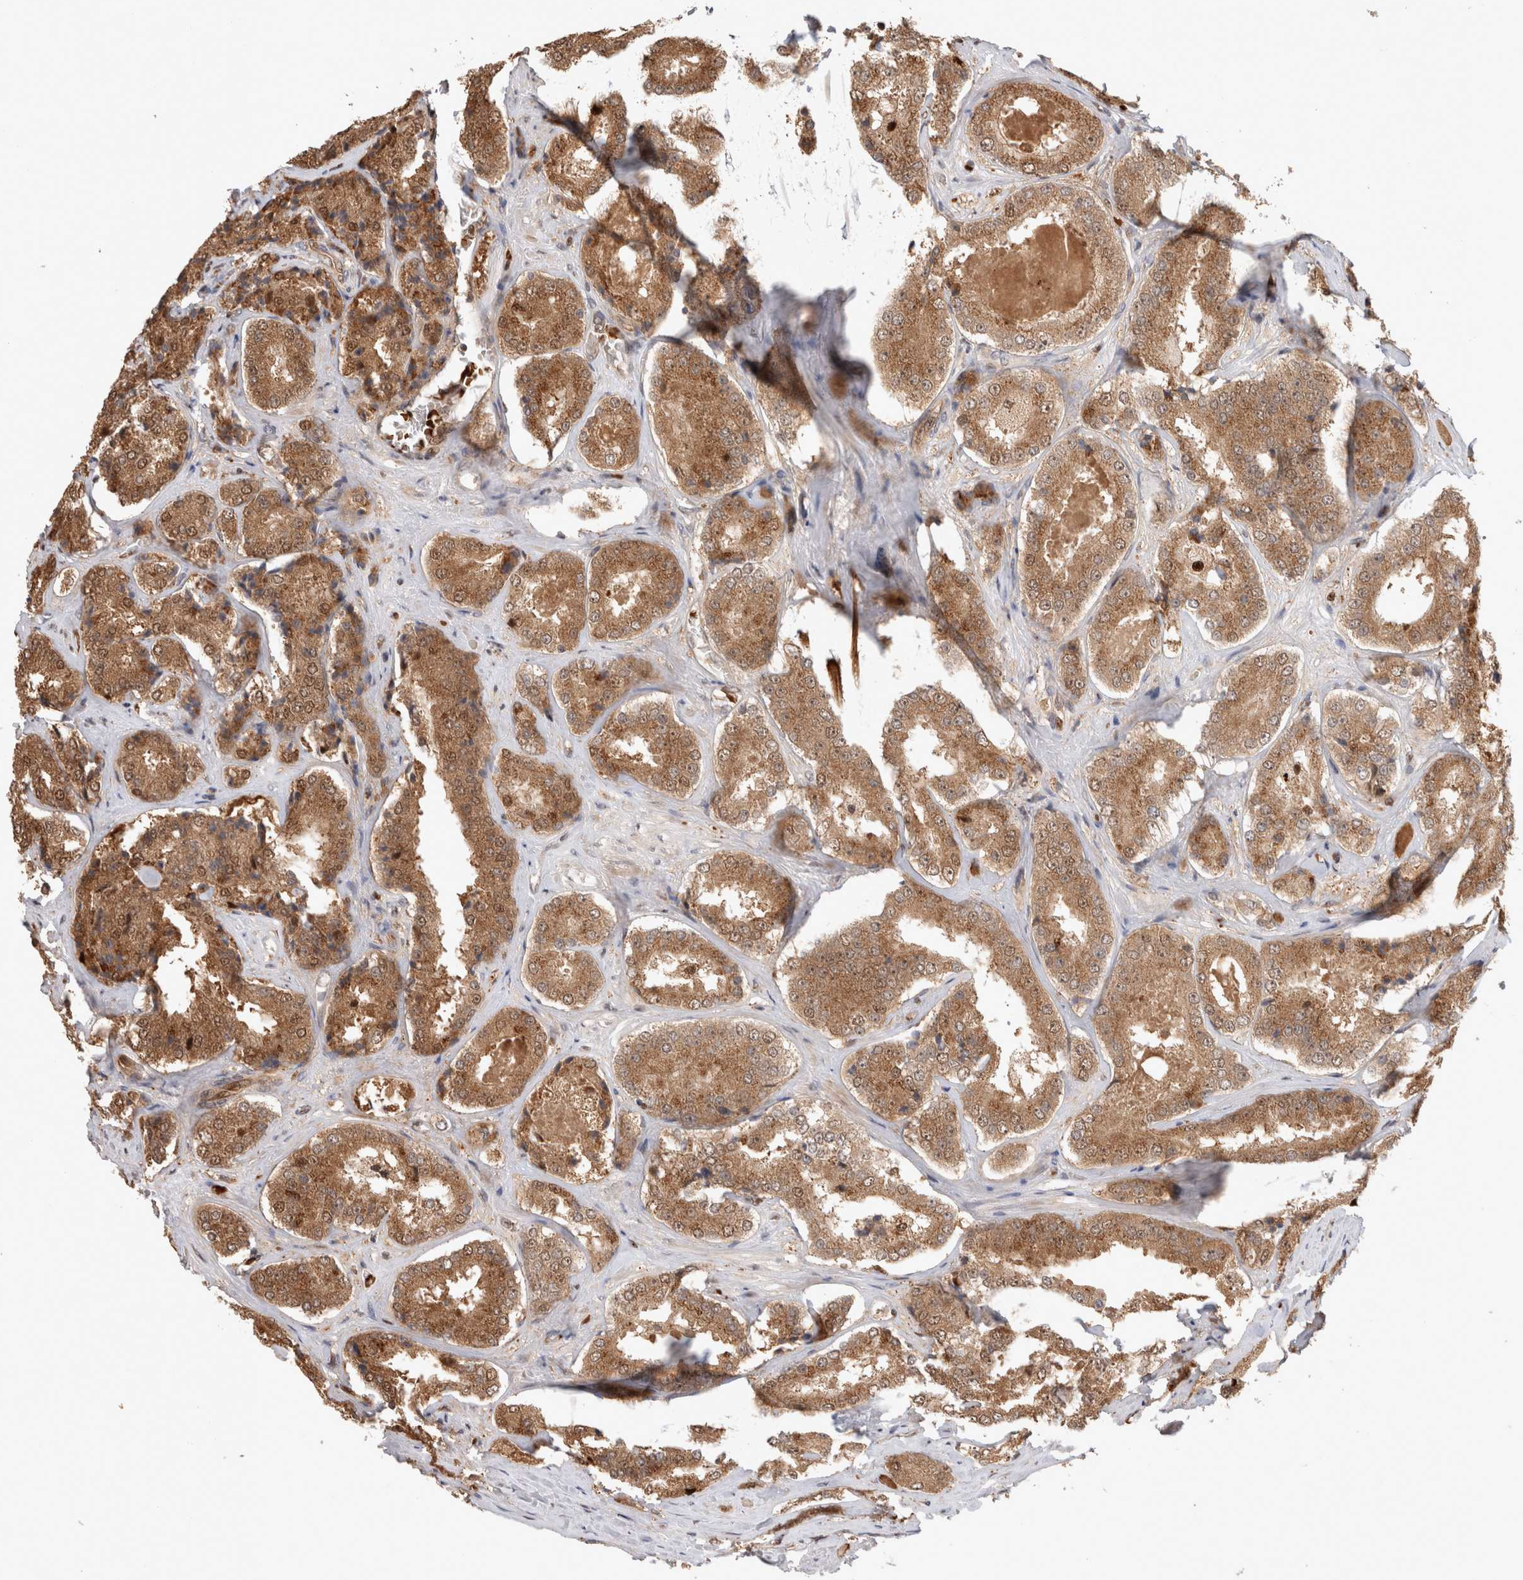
{"staining": {"intensity": "moderate", "quantity": ">75%", "location": "cytoplasmic/membranous,nuclear"}, "tissue": "prostate cancer", "cell_type": "Tumor cells", "image_type": "cancer", "snomed": [{"axis": "morphology", "description": "Adenocarcinoma, High grade"}, {"axis": "topography", "description": "Prostate"}], "caption": "A high-resolution micrograph shows immunohistochemistry staining of high-grade adenocarcinoma (prostate), which displays moderate cytoplasmic/membranous and nuclear staining in approximately >75% of tumor cells. The staining is performed using DAB (3,3'-diaminobenzidine) brown chromogen to label protein expression. The nuclei are counter-stained blue using hematoxylin.", "gene": "OTUD6B", "patient": {"sex": "male", "age": 65}}